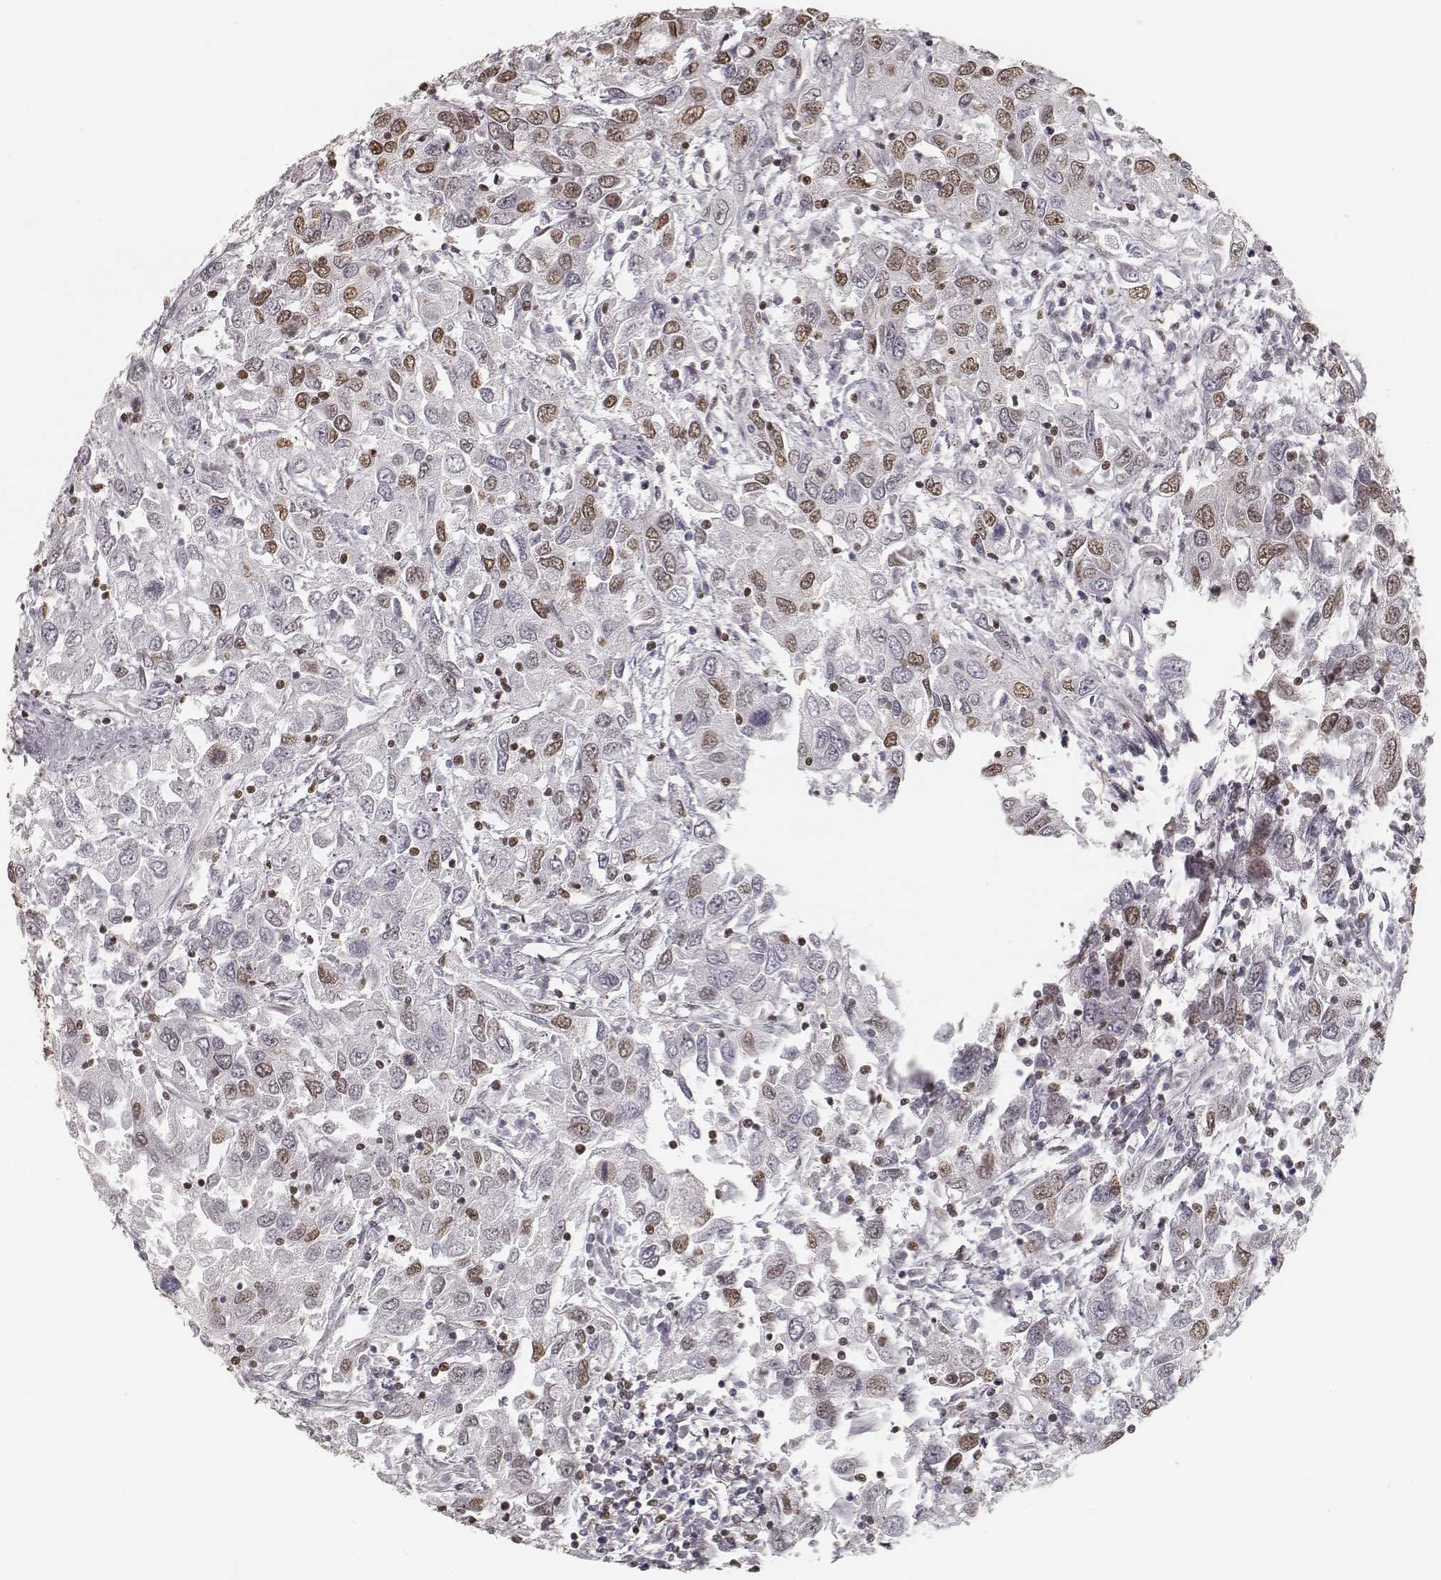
{"staining": {"intensity": "moderate", "quantity": "<25%", "location": "nuclear"}, "tissue": "urothelial cancer", "cell_type": "Tumor cells", "image_type": "cancer", "snomed": [{"axis": "morphology", "description": "Urothelial carcinoma, High grade"}, {"axis": "topography", "description": "Urinary bladder"}], "caption": "Human urothelial cancer stained for a protein (brown) shows moderate nuclear positive expression in about <25% of tumor cells.", "gene": "HMGA2", "patient": {"sex": "male", "age": 76}}